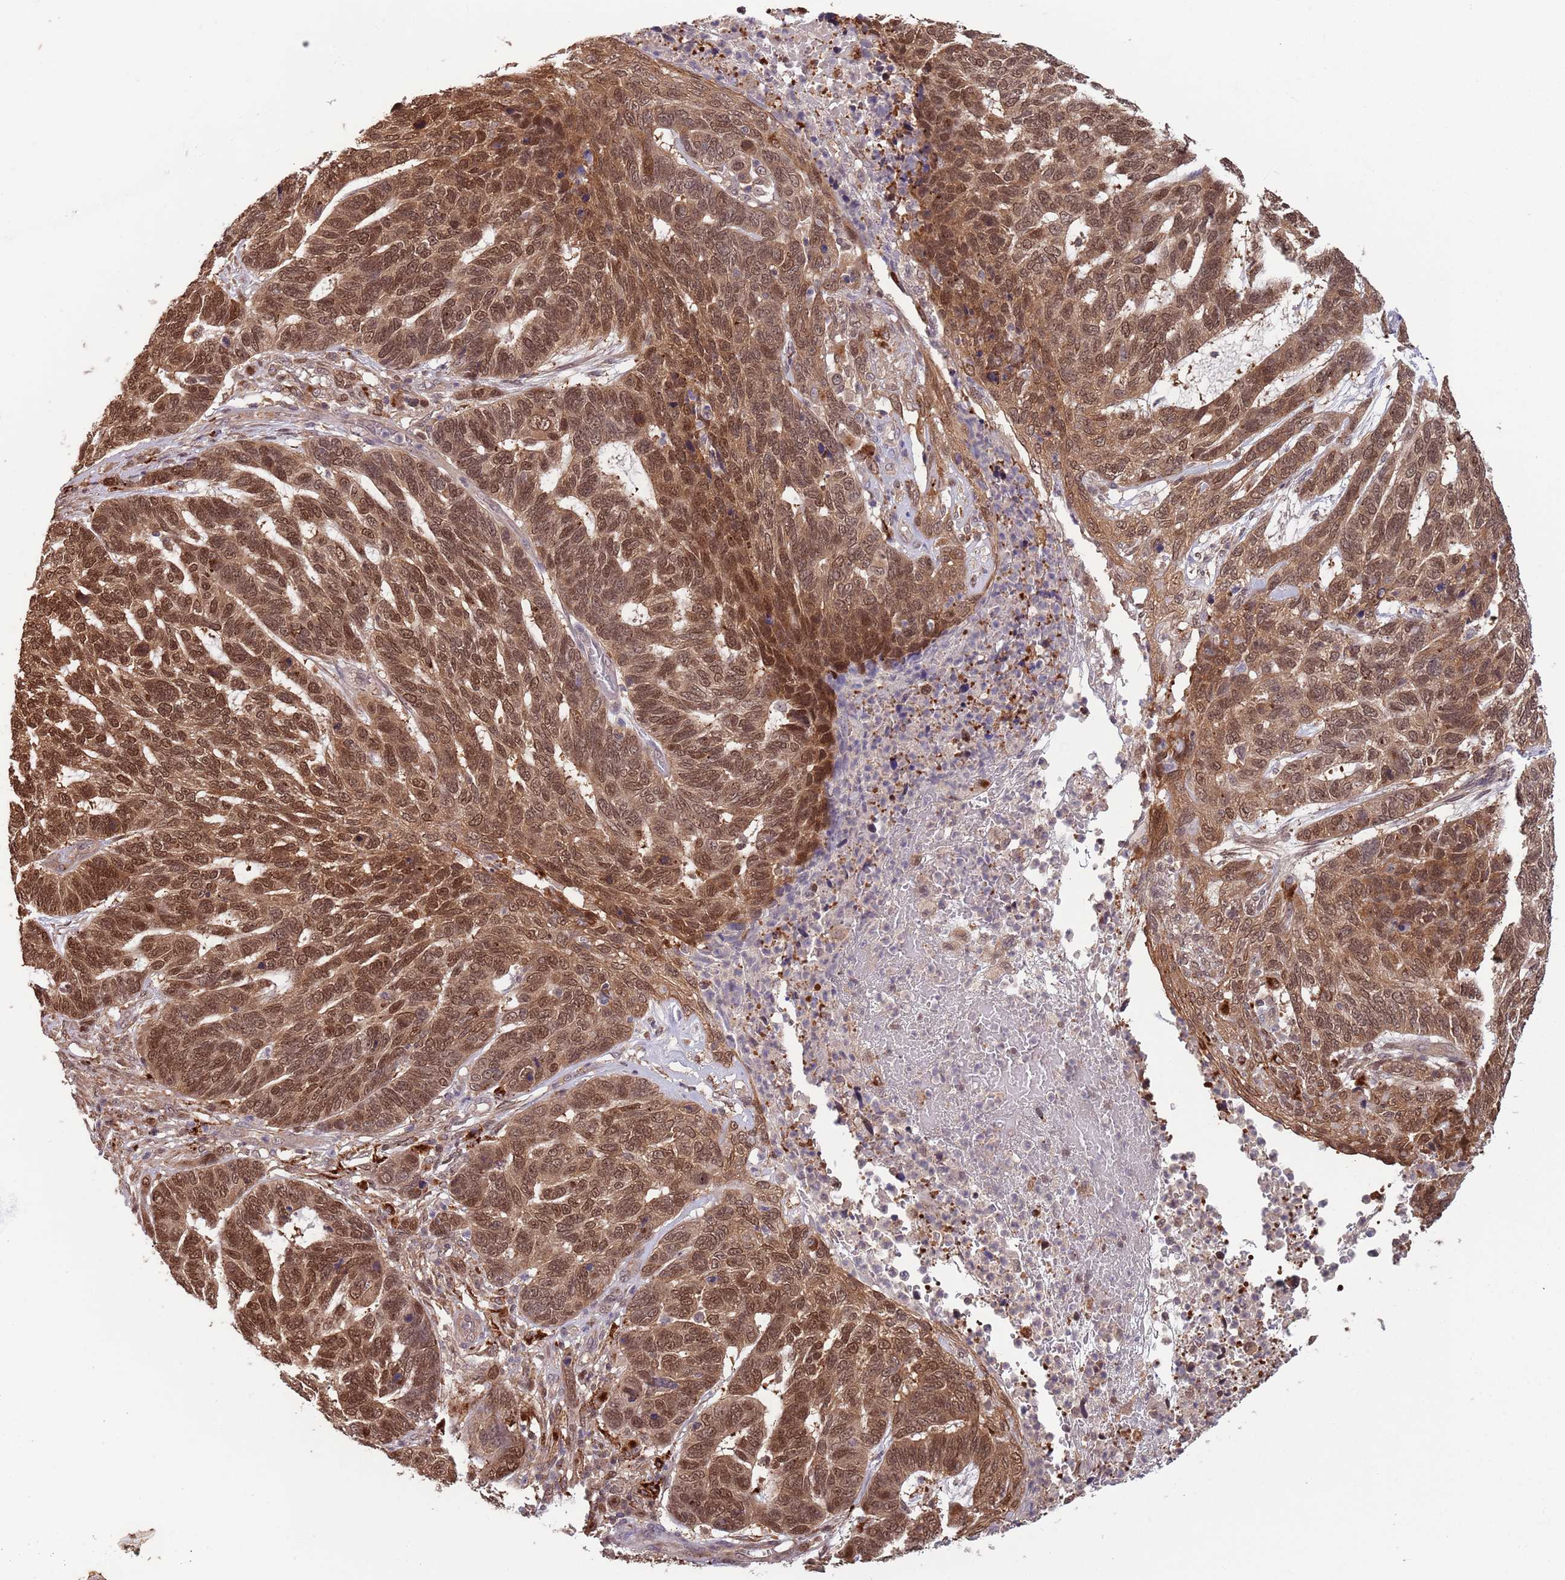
{"staining": {"intensity": "strong", "quantity": ">75%", "location": "cytoplasmic/membranous,nuclear"}, "tissue": "skin cancer", "cell_type": "Tumor cells", "image_type": "cancer", "snomed": [{"axis": "morphology", "description": "Basal cell carcinoma"}, {"axis": "topography", "description": "Skin"}], "caption": "Strong cytoplasmic/membranous and nuclear protein positivity is present in approximately >75% of tumor cells in basal cell carcinoma (skin).", "gene": "SALL1", "patient": {"sex": "female", "age": 65}}